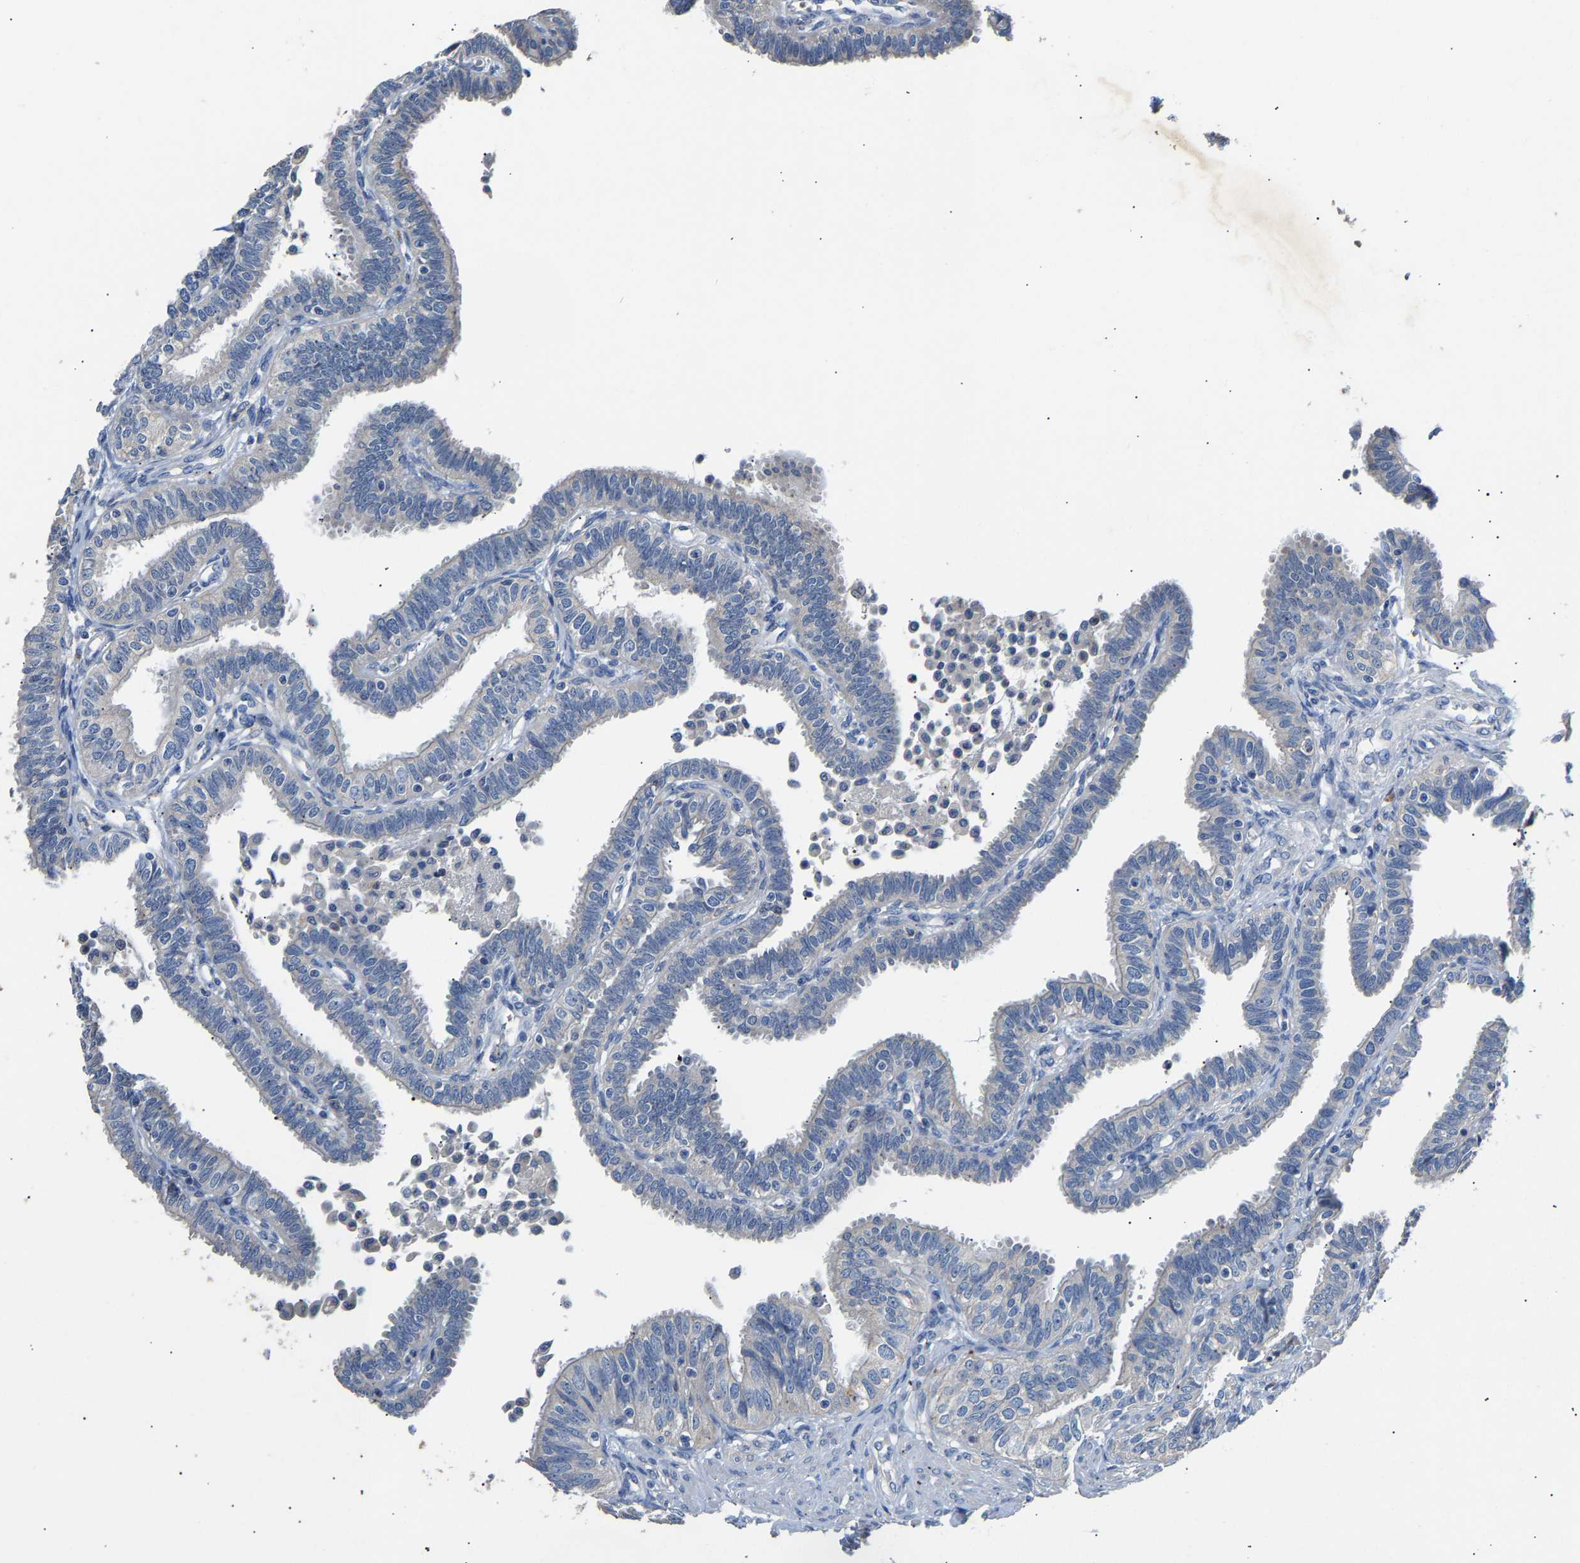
{"staining": {"intensity": "negative", "quantity": "none", "location": "none"}, "tissue": "fallopian tube", "cell_type": "Glandular cells", "image_type": "normal", "snomed": [{"axis": "morphology", "description": "Normal tissue, NOS"}, {"axis": "topography", "description": "Fallopian tube"}, {"axis": "topography", "description": "Placenta"}], "caption": "Immunohistochemistry (IHC) micrograph of normal fallopian tube: human fallopian tube stained with DAB displays no significant protein positivity in glandular cells.", "gene": "CCDC171", "patient": {"sex": "female", "age": 34}}